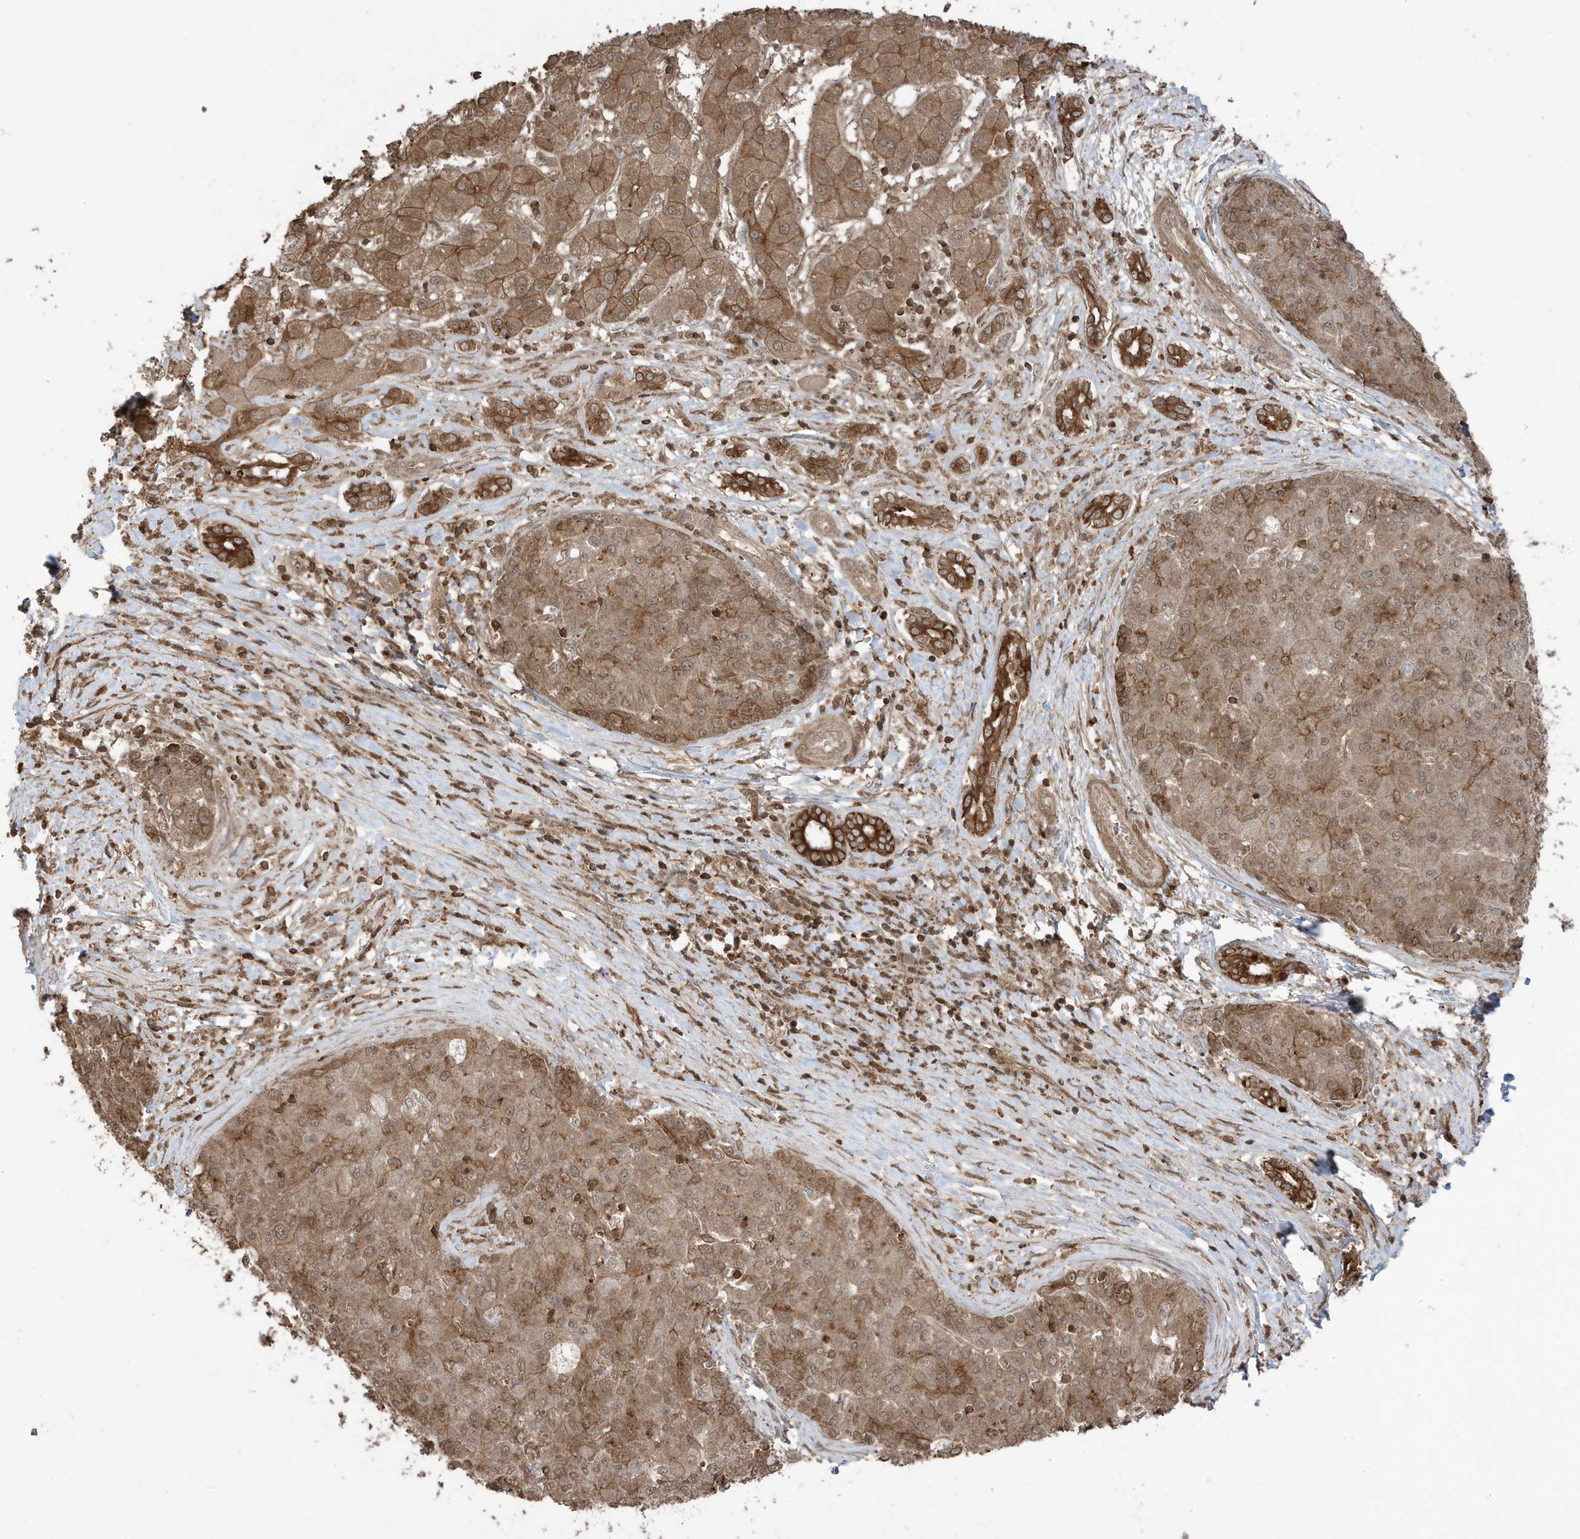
{"staining": {"intensity": "moderate", "quantity": ">75%", "location": "cytoplasmic/membranous"}, "tissue": "liver cancer", "cell_type": "Tumor cells", "image_type": "cancer", "snomed": [{"axis": "morphology", "description": "Carcinoma, Hepatocellular, NOS"}, {"axis": "topography", "description": "Liver"}], "caption": "Brown immunohistochemical staining in human liver hepatocellular carcinoma reveals moderate cytoplasmic/membranous positivity in approximately >75% of tumor cells. Using DAB (brown) and hematoxylin (blue) stains, captured at high magnification using brightfield microscopy.", "gene": "ASAP1", "patient": {"sex": "male", "age": 65}}